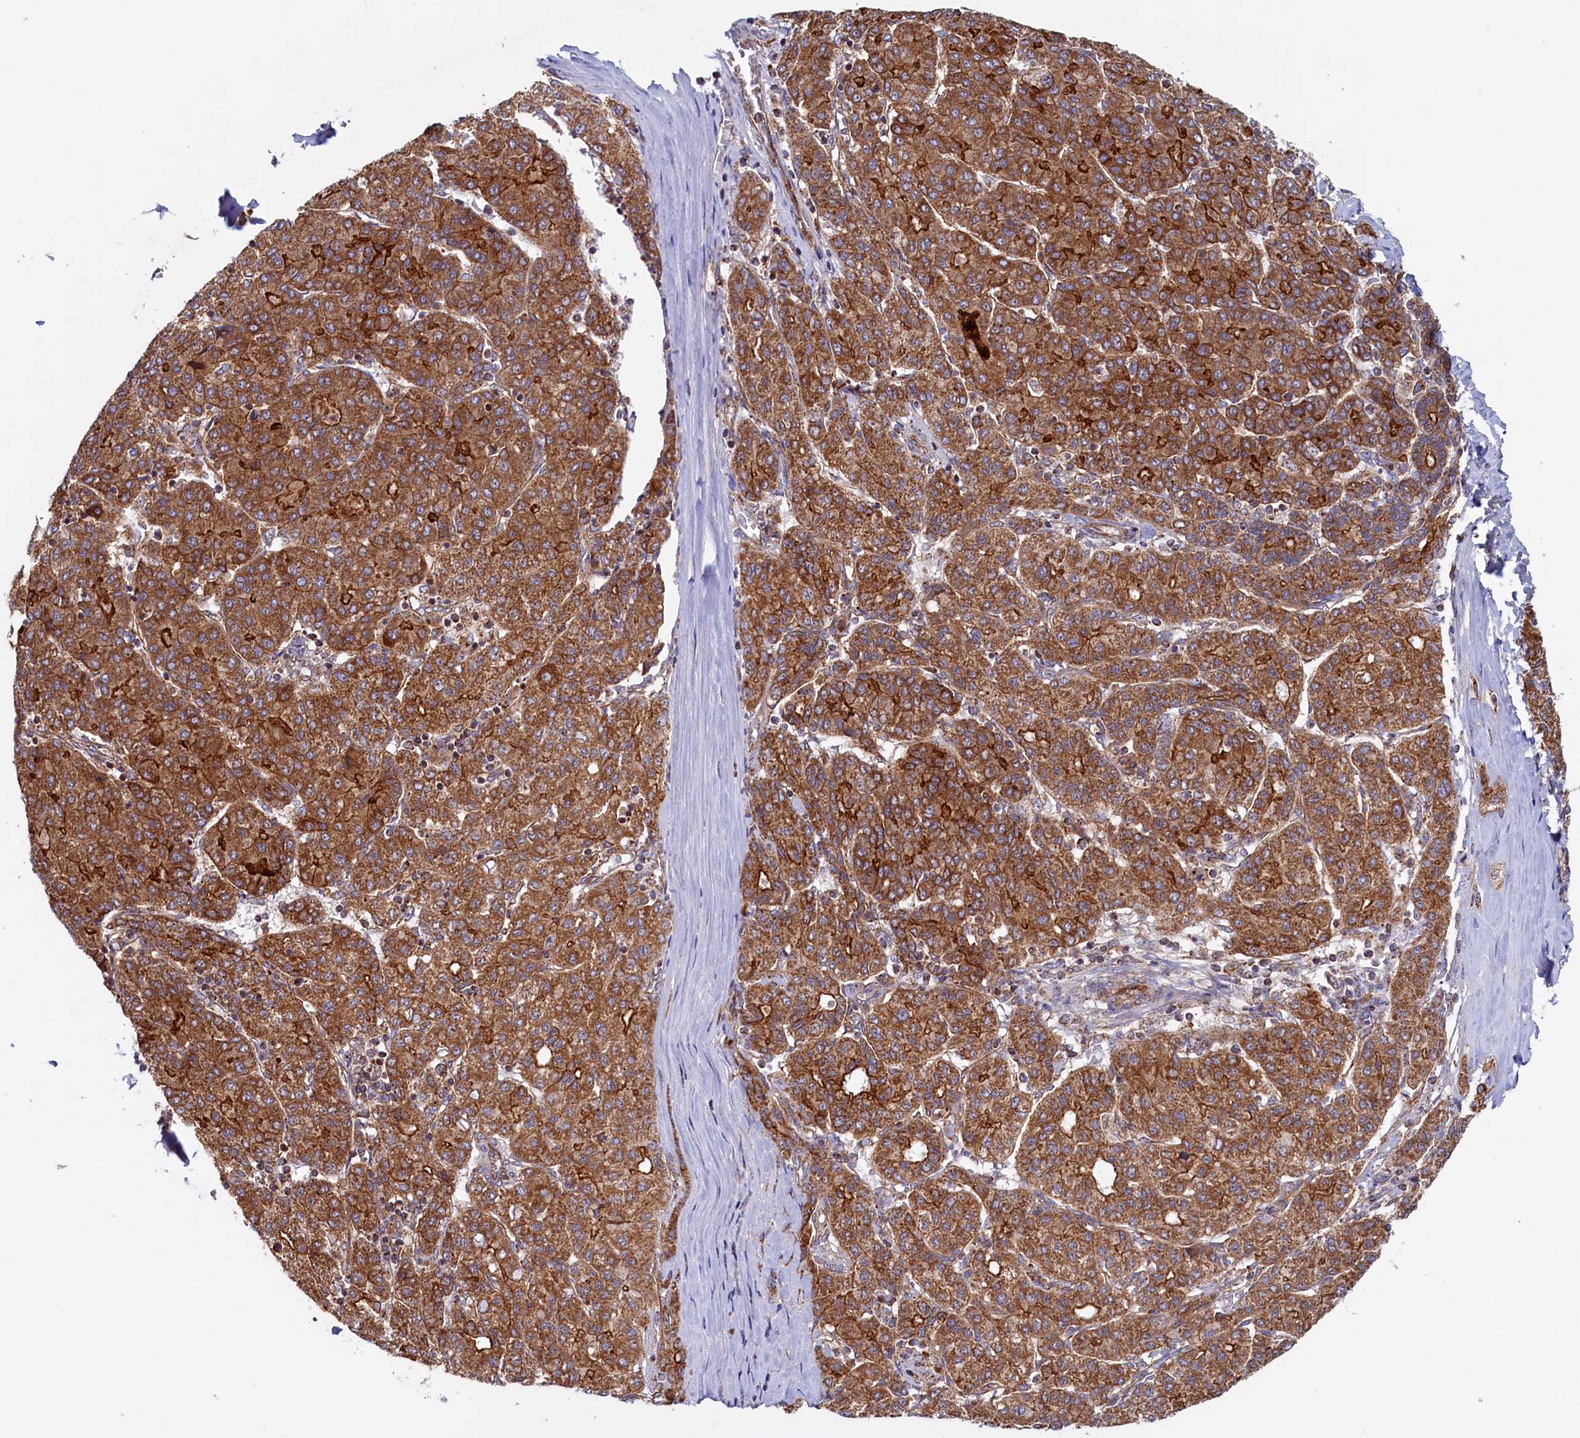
{"staining": {"intensity": "moderate", "quantity": ">75%", "location": "cytoplasmic/membranous"}, "tissue": "liver cancer", "cell_type": "Tumor cells", "image_type": "cancer", "snomed": [{"axis": "morphology", "description": "Carcinoma, Hepatocellular, NOS"}, {"axis": "topography", "description": "Liver"}], "caption": "Liver cancer (hepatocellular carcinoma) stained for a protein displays moderate cytoplasmic/membranous positivity in tumor cells.", "gene": "UBE3B", "patient": {"sex": "male", "age": 65}}